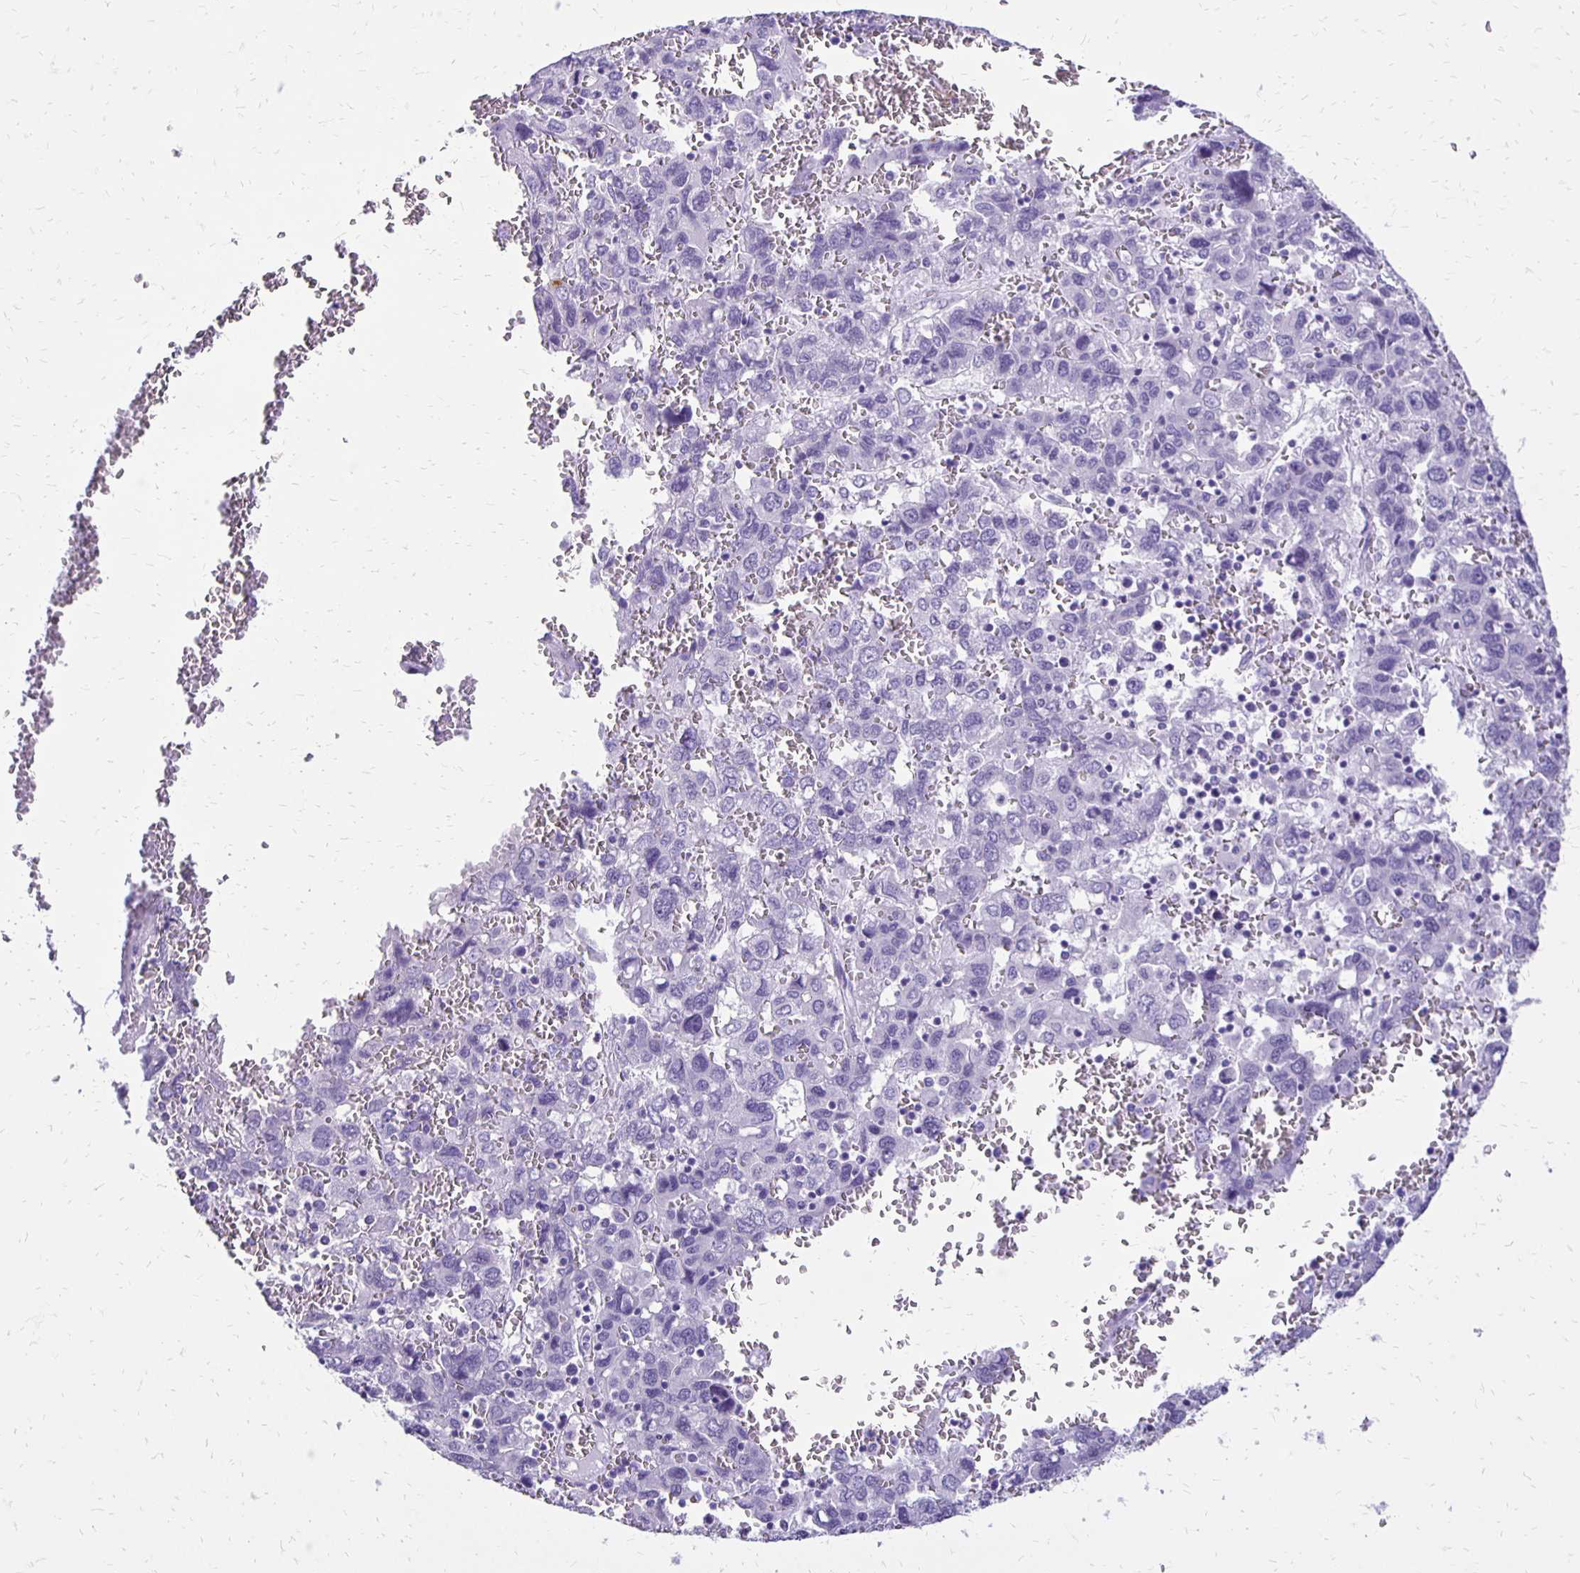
{"staining": {"intensity": "negative", "quantity": "none", "location": "none"}, "tissue": "liver cancer", "cell_type": "Tumor cells", "image_type": "cancer", "snomed": [{"axis": "morphology", "description": "Carcinoma, Hepatocellular, NOS"}, {"axis": "topography", "description": "Liver"}], "caption": "An immunohistochemistry histopathology image of hepatocellular carcinoma (liver) is shown. There is no staining in tumor cells of hepatocellular carcinoma (liver). Brightfield microscopy of immunohistochemistry stained with DAB (3,3'-diaminobenzidine) (brown) and hematoxylin (blue), captured at high magnification.", "gene": "ANKRD45", "patient": {"sex": "male", "age": 69}}